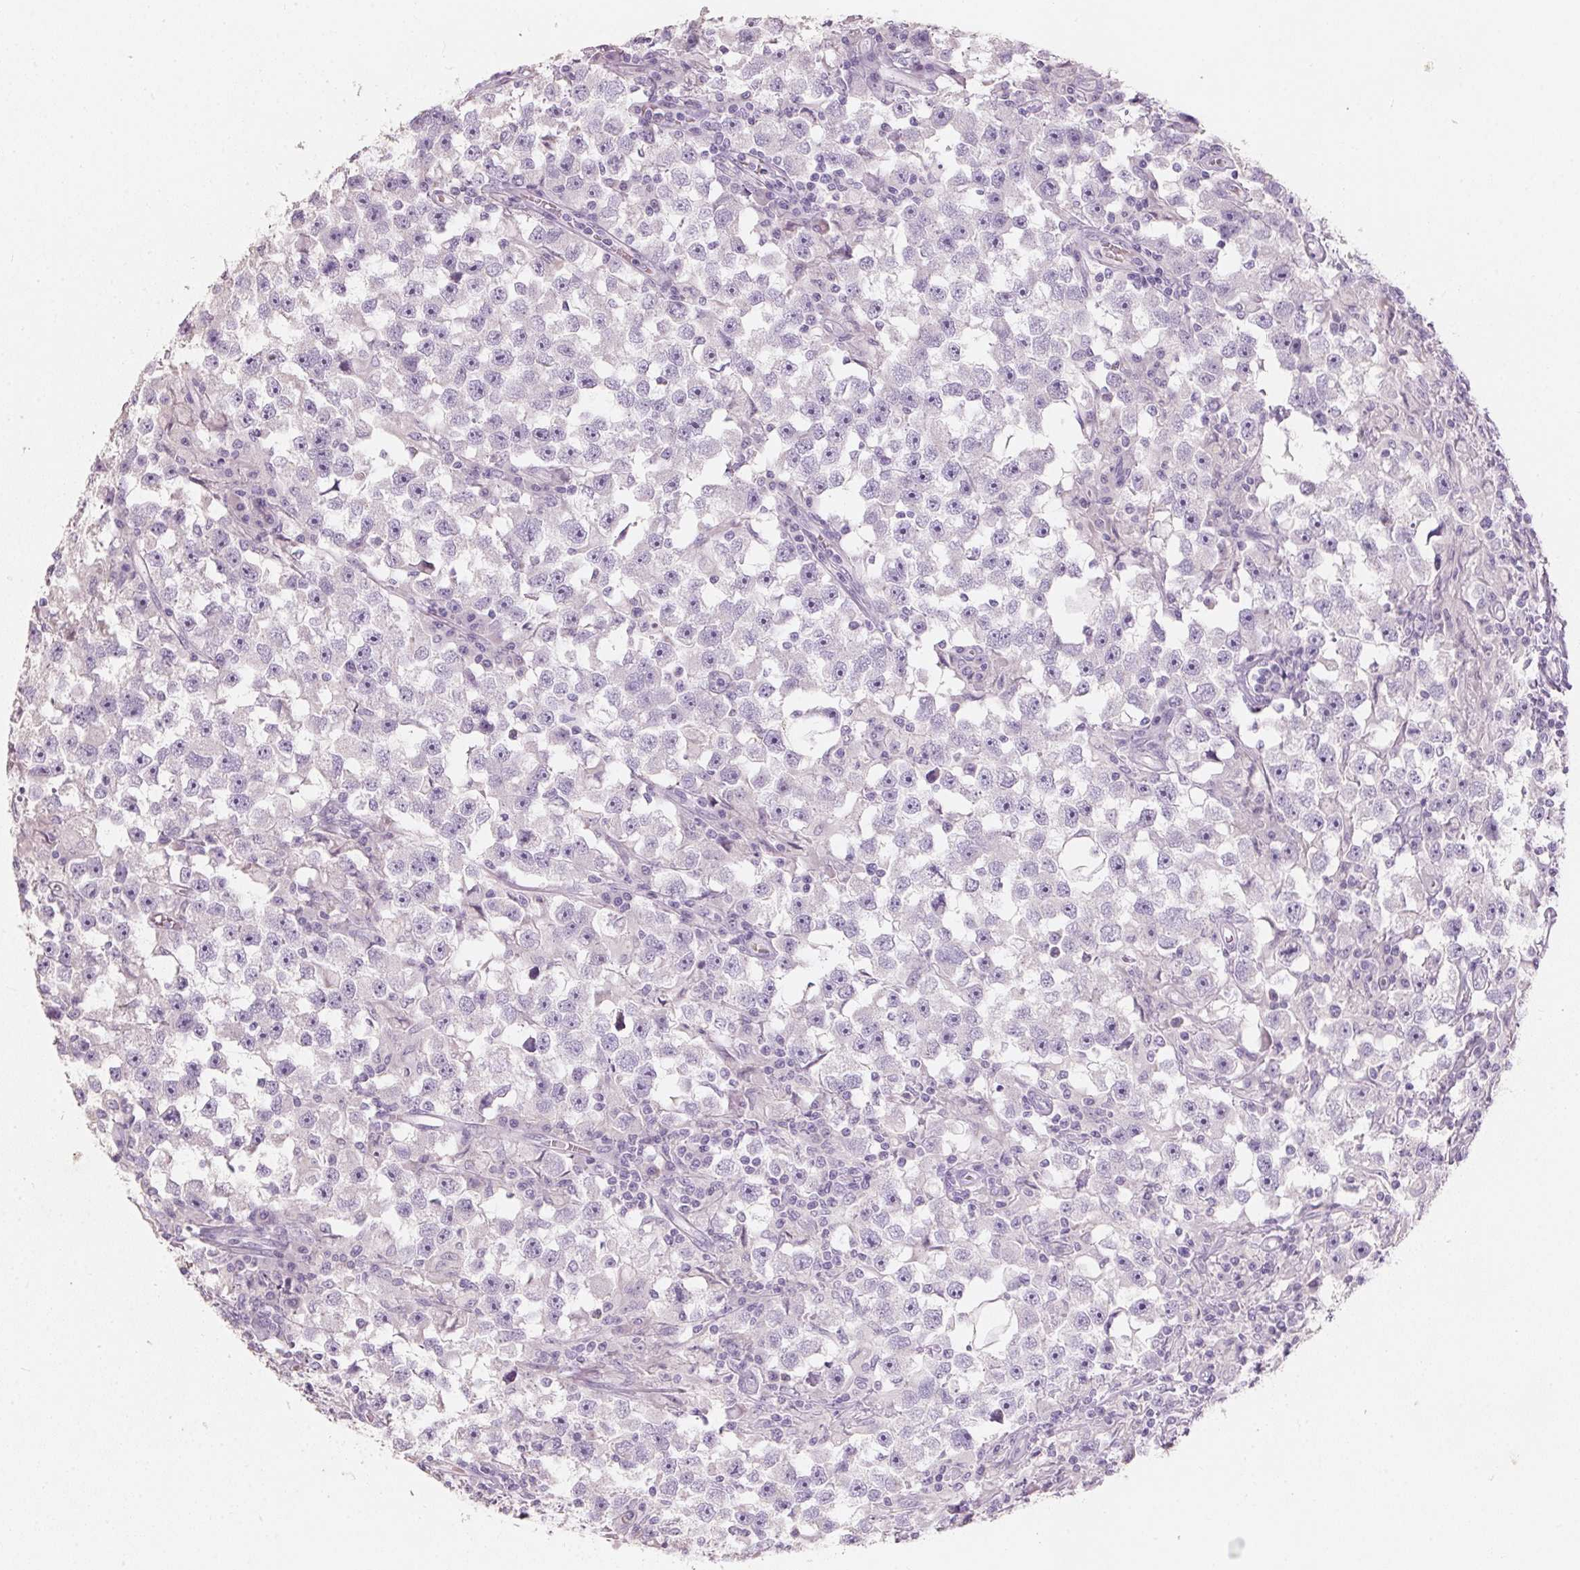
{"staining": {"intensity": "negative", "quantity": "none", "location": "none"}, "tissue": "testis cancer", "cell_type": "Tumor cells", "image_type": "cancer", "snomed": [{"axis": "morphology", "description": "Seminoma, NOS"}, {"axis": "topography", "description": "Testis"}], "caption": "This is a histopathology image of immunohistochemistry (IHC) staining of testis cancer, which shows no staining in tumor cells.", "gene": "HSD17B1", "patient": {"sex": "male", "age": 33}}